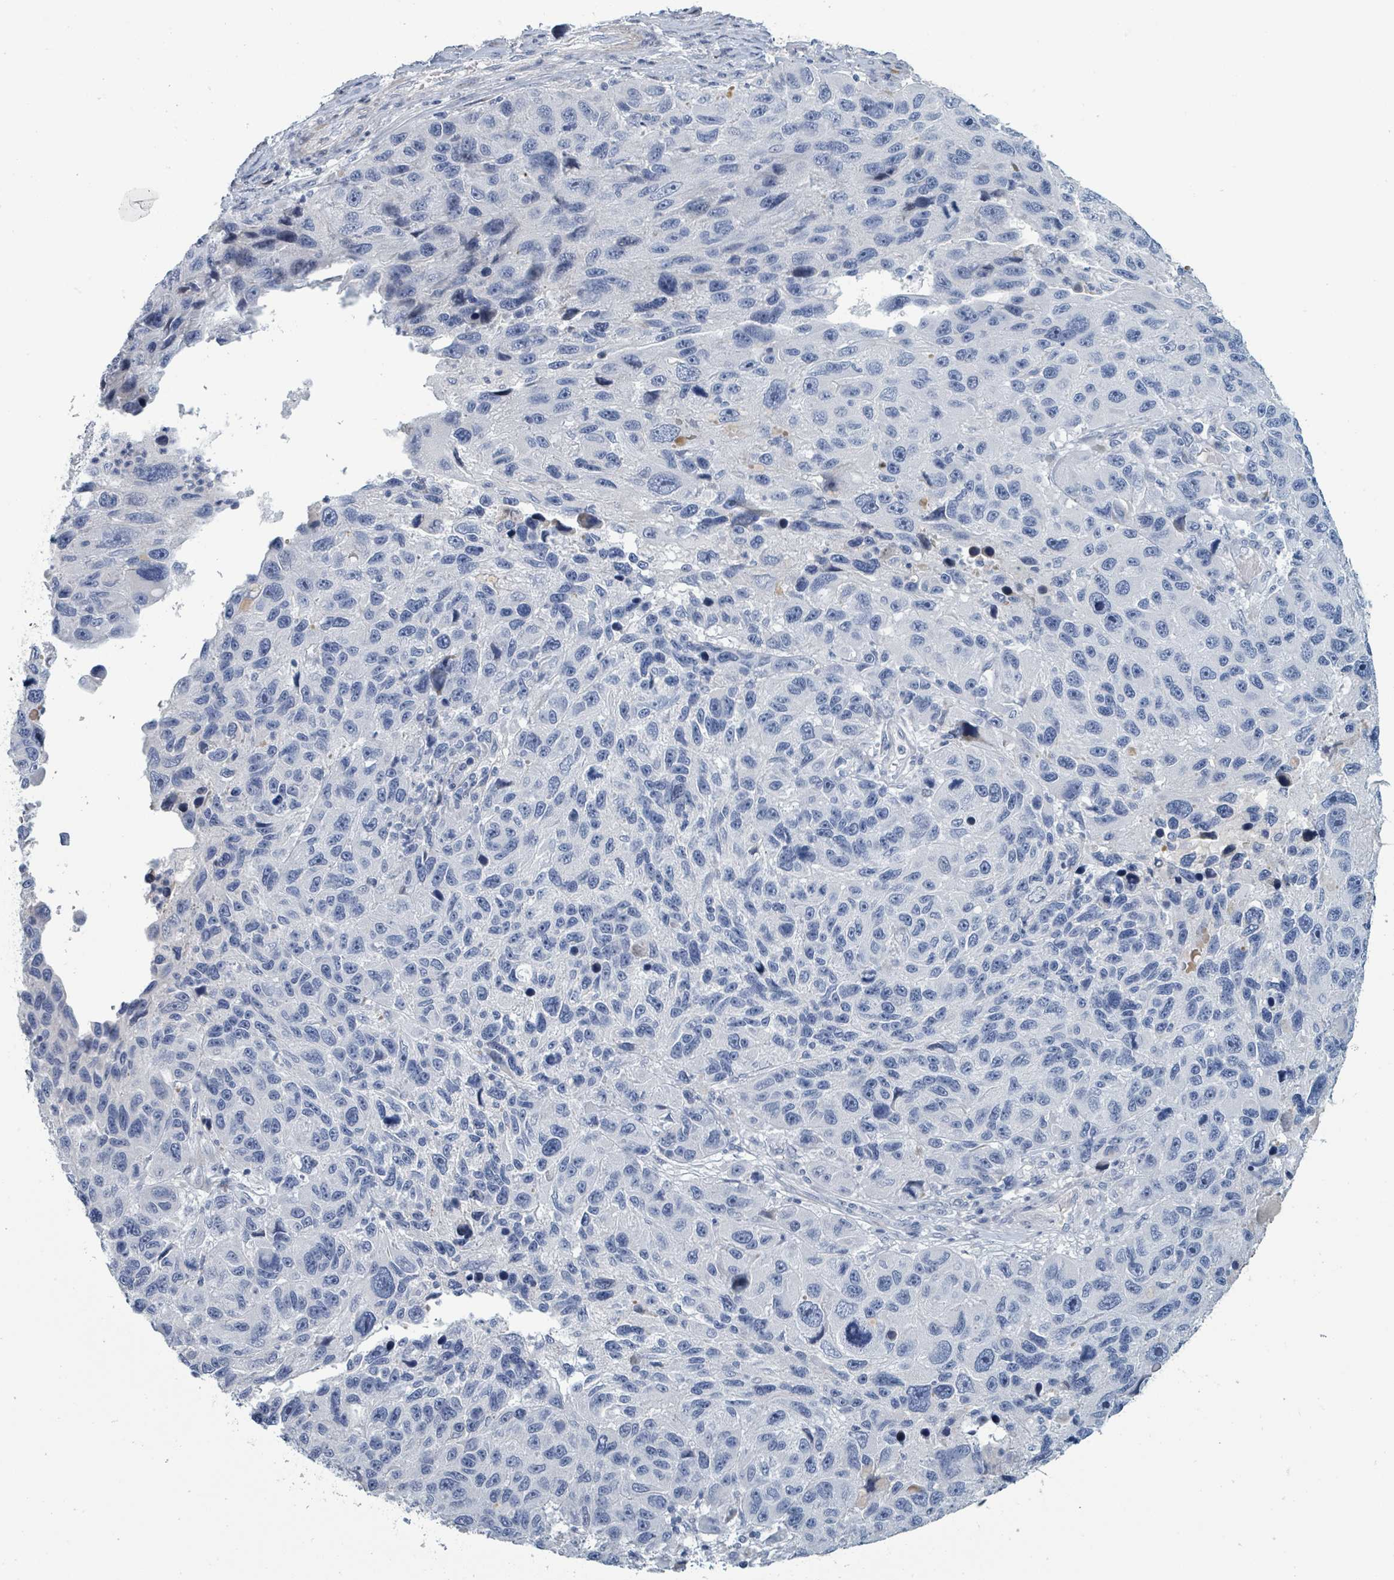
{"staining": {"intensity": "negative", "quantity": "none", "location": "none"}, "tissue": "melanoma", "cell_type": "Tumor cells", "image_type": "cancer", "snomed": [{"axis": "morphology", "description": "Malignant melanoma, NOS"}, {"axis": "topography", "description": "Skin"}], "caption": "DAB (3,3'-diaminobenzidine) immunohistochemical staining of melanoma displays no significant staining in tumor cells. (DAB (3,3'-diaminobenzidine) IHC visualized using brightfield microscopy, high magnification).", "gene": "RAB33B", "patient": {"sex": "male", "age": 53}}